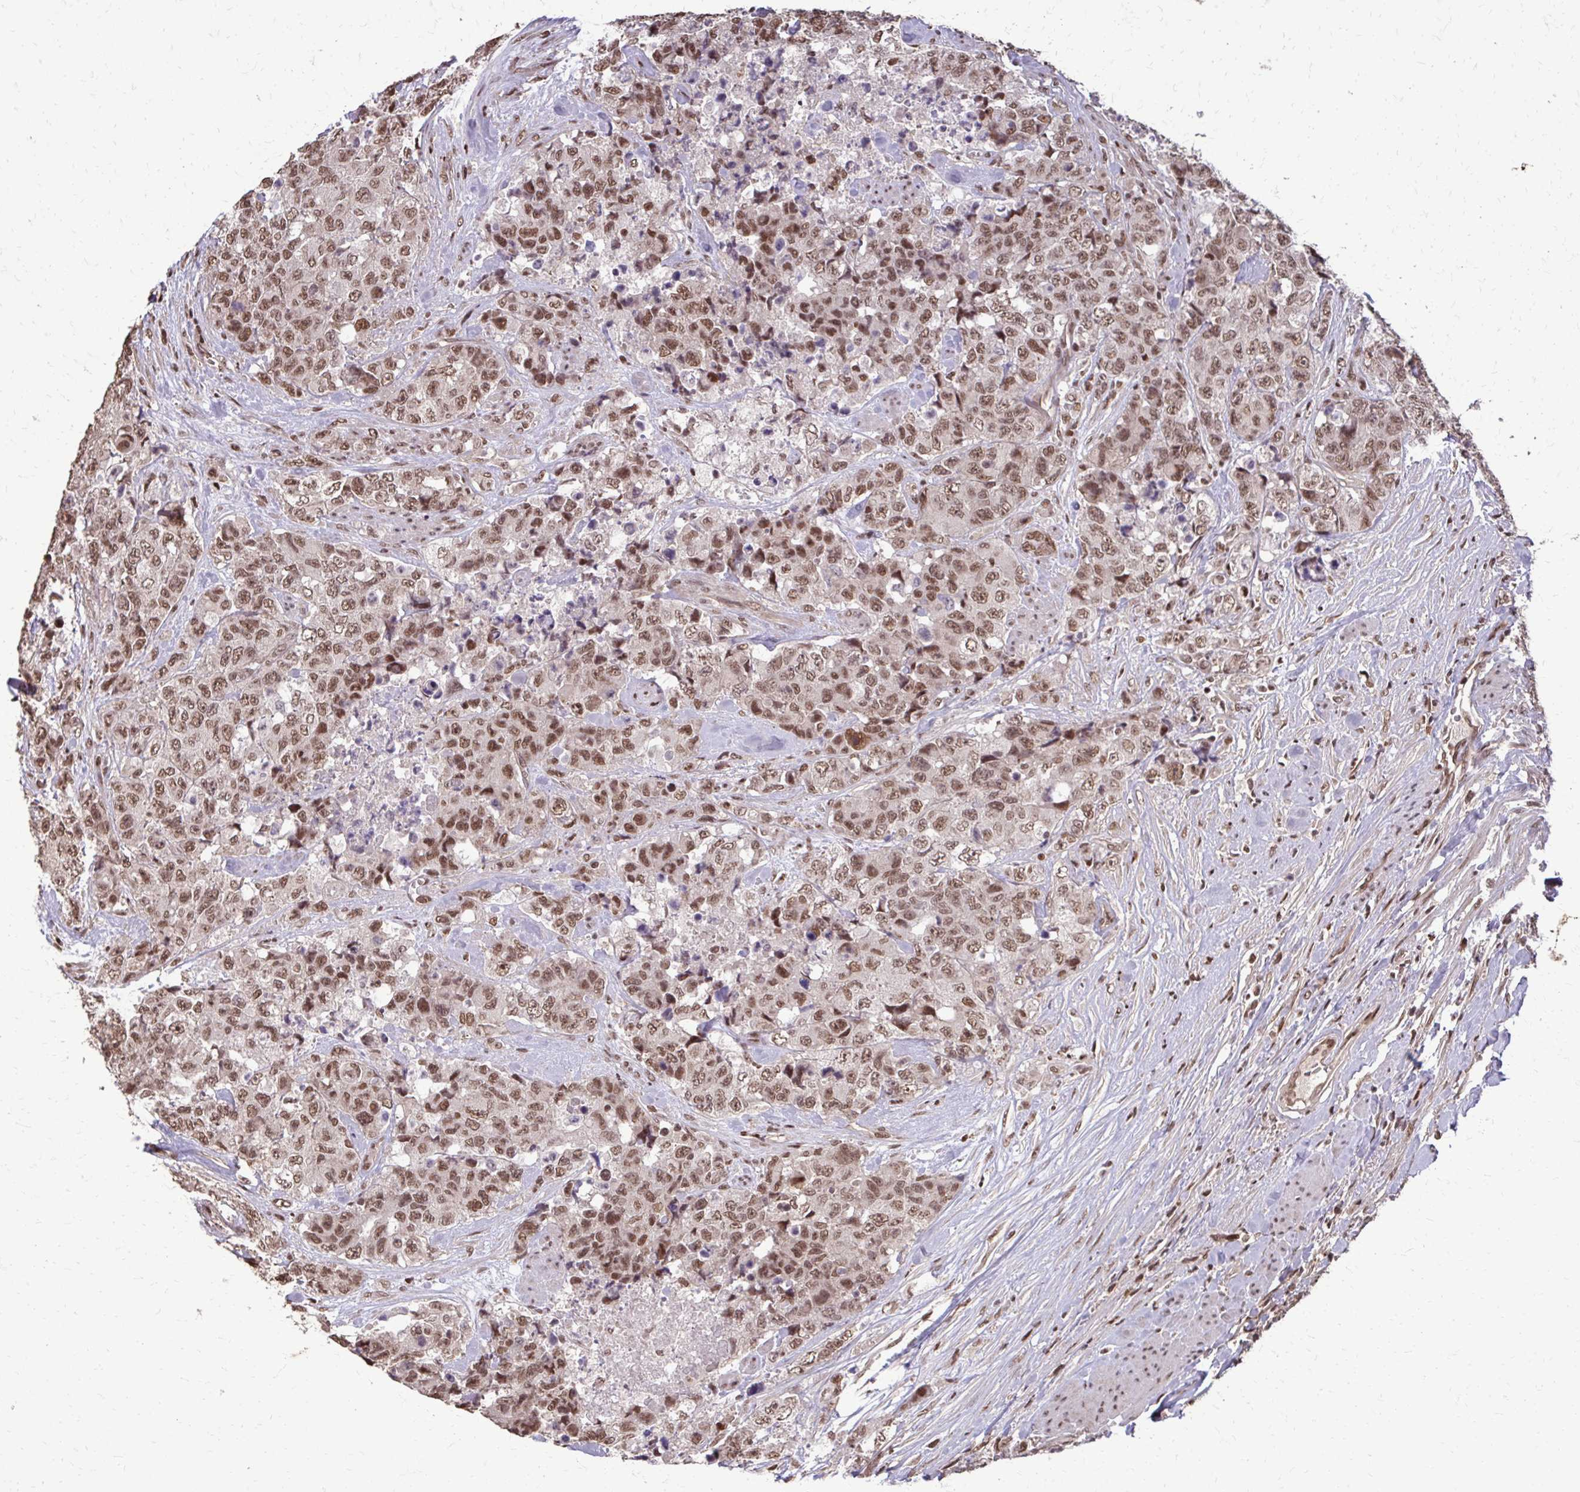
{"staining": {"intensity": "moderate", "quantity": ">75%", "location": "nuclear"}, "tissue": "urothelial cancer", "cell_type": "Tumor cells", "image_type": "cancer", "snomed": [{"axis": "morphology", "description": "Urothelial carcinoma, High grade"}, {"axis": "topography", "description": "Urinary bladder"}], "caption": "IHC of urothelial carcinoma (high-grade) demonstrates medium levels of moderate nuclear positivity in about >75% of tumor cells.", "gene": "SS18", "patient": {"sex": "female", "age": 78}}